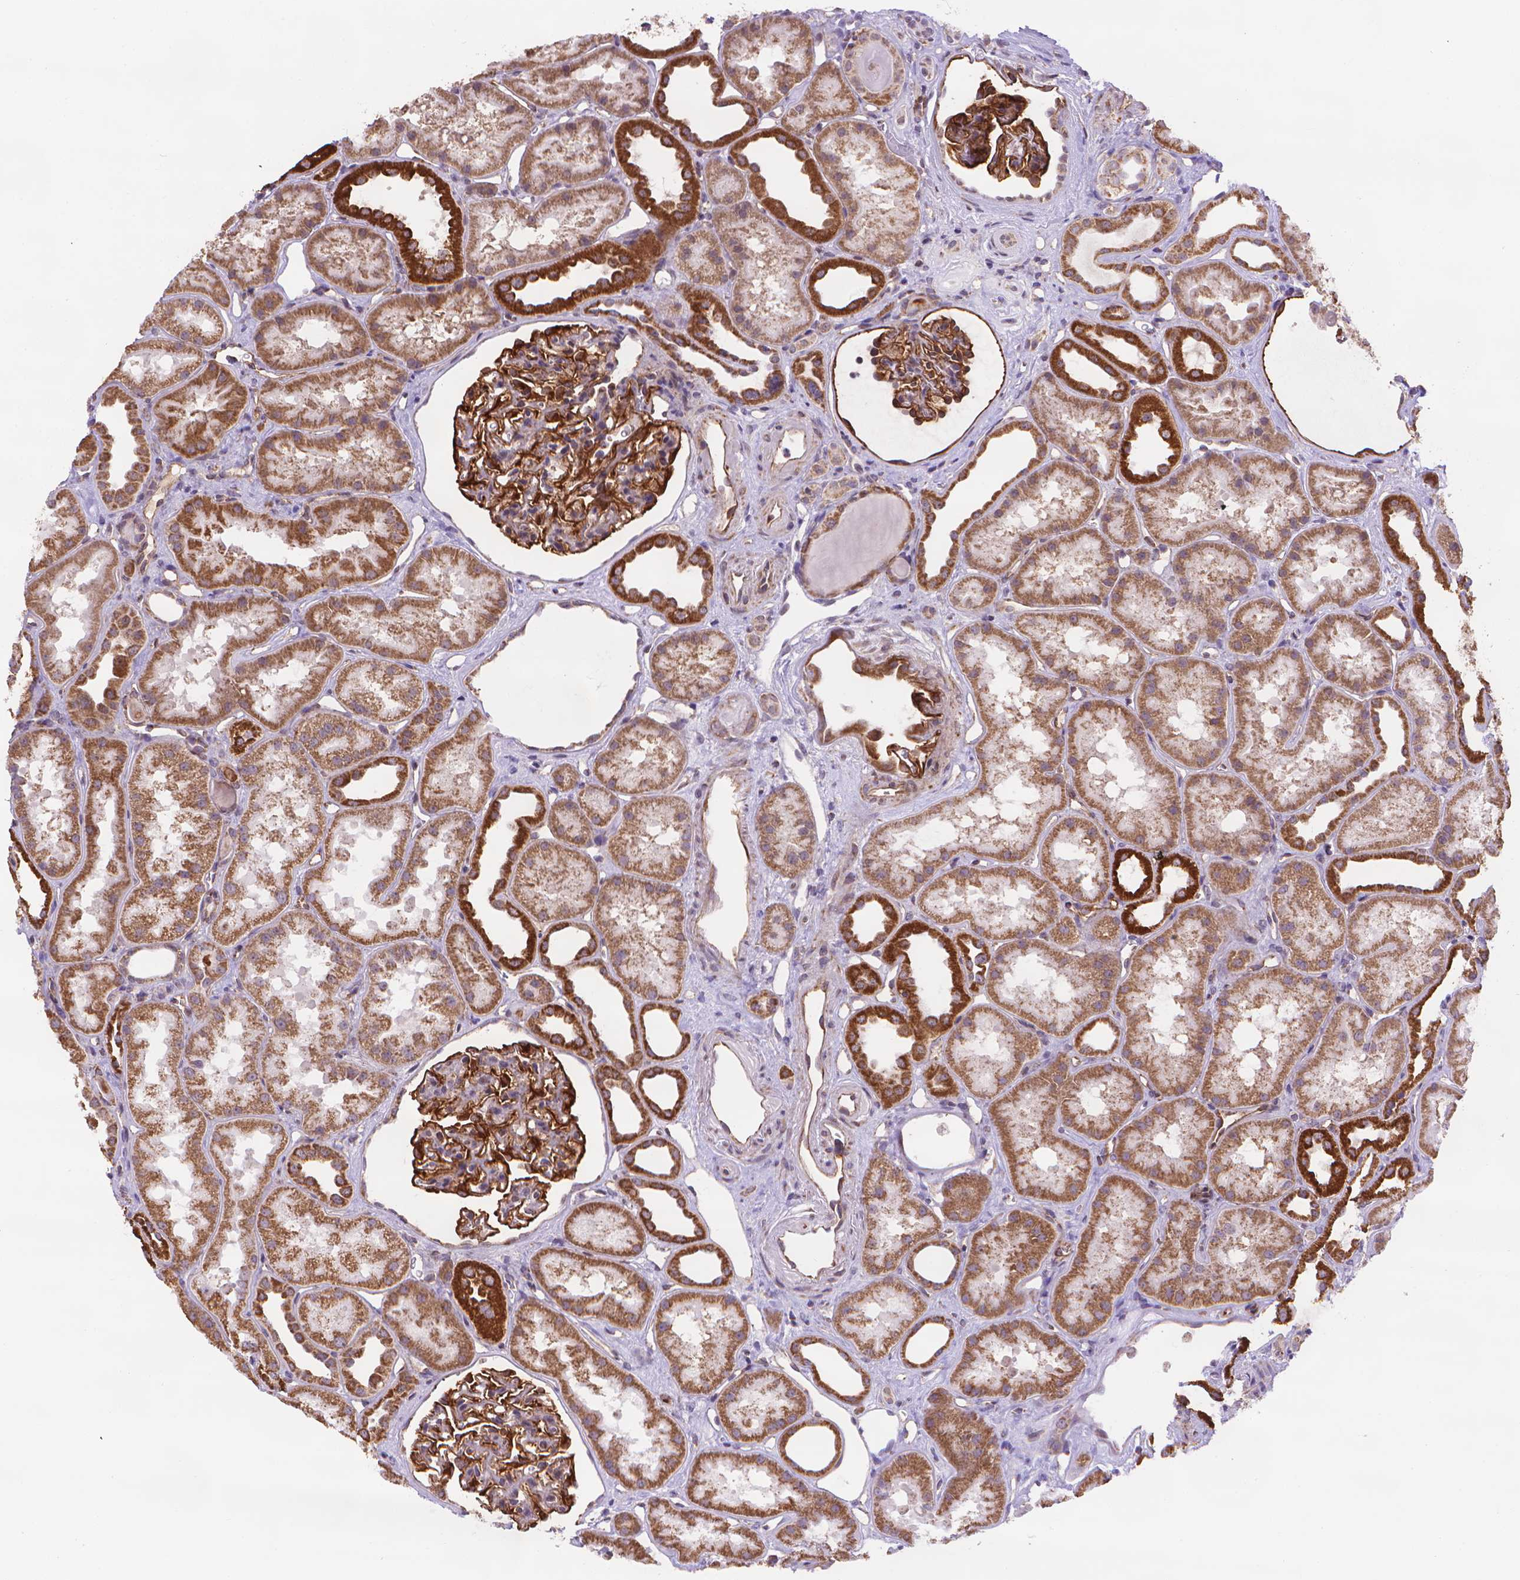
{"staining": {"intensity": "strong", "quantity": "25%-75%", "location": "cytoplasmic/membranous"}, "tissue": "kidney", "cell_type": "Cells in glomeruli", "image_type": "normal", "snomed": [{"axis": "morphology", "description": "Normal tissue, NOS"}, {"axis": "topography", "description": "Kidney"}], "caption": "Strong cytoplasmic/membranous positivity for a protein is seen in approximately 25%-75% of cells in glomeruli of benign kidney using immunohistochemistry.", "gene": "CYYR1", "patient": {"sex": "male", "age": 61}}